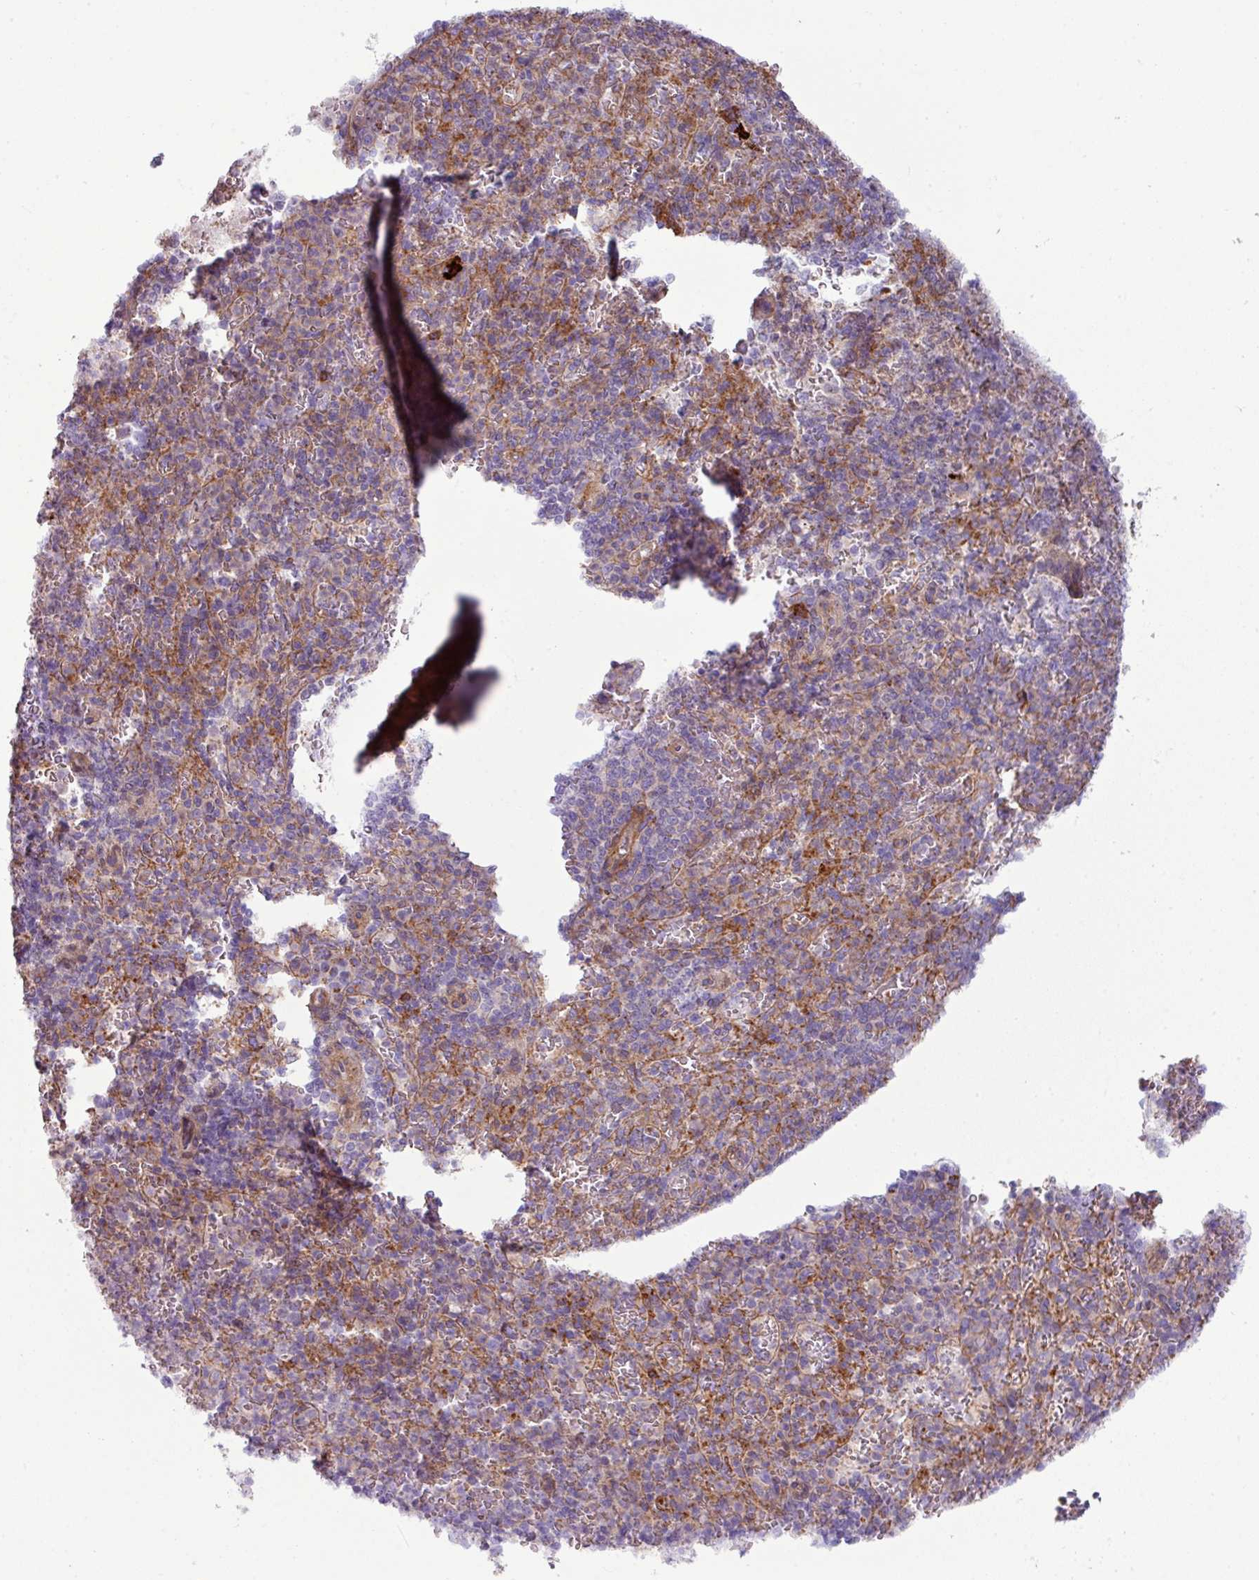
{"staining": {"intensity": "weak", "quantity": "25%-75%", "location": "cytoplasmic/membranous"}, "tissue": "spleen", "cell_type": "Cells in red pulp", "image_type": "normal", "snomed": [{"axis": "morphology", "description": "Normal tissue, NOS"}, {"axis": "topography", "description": "Spleen"}], "caption": "Protein analysis of benign spleen displays weak cytoplasmic/membranous expression in approximately 25%-75% of cells in red pulp.", "gene": "COL8A1", "patient": {"sex": "female", "age": 74}}